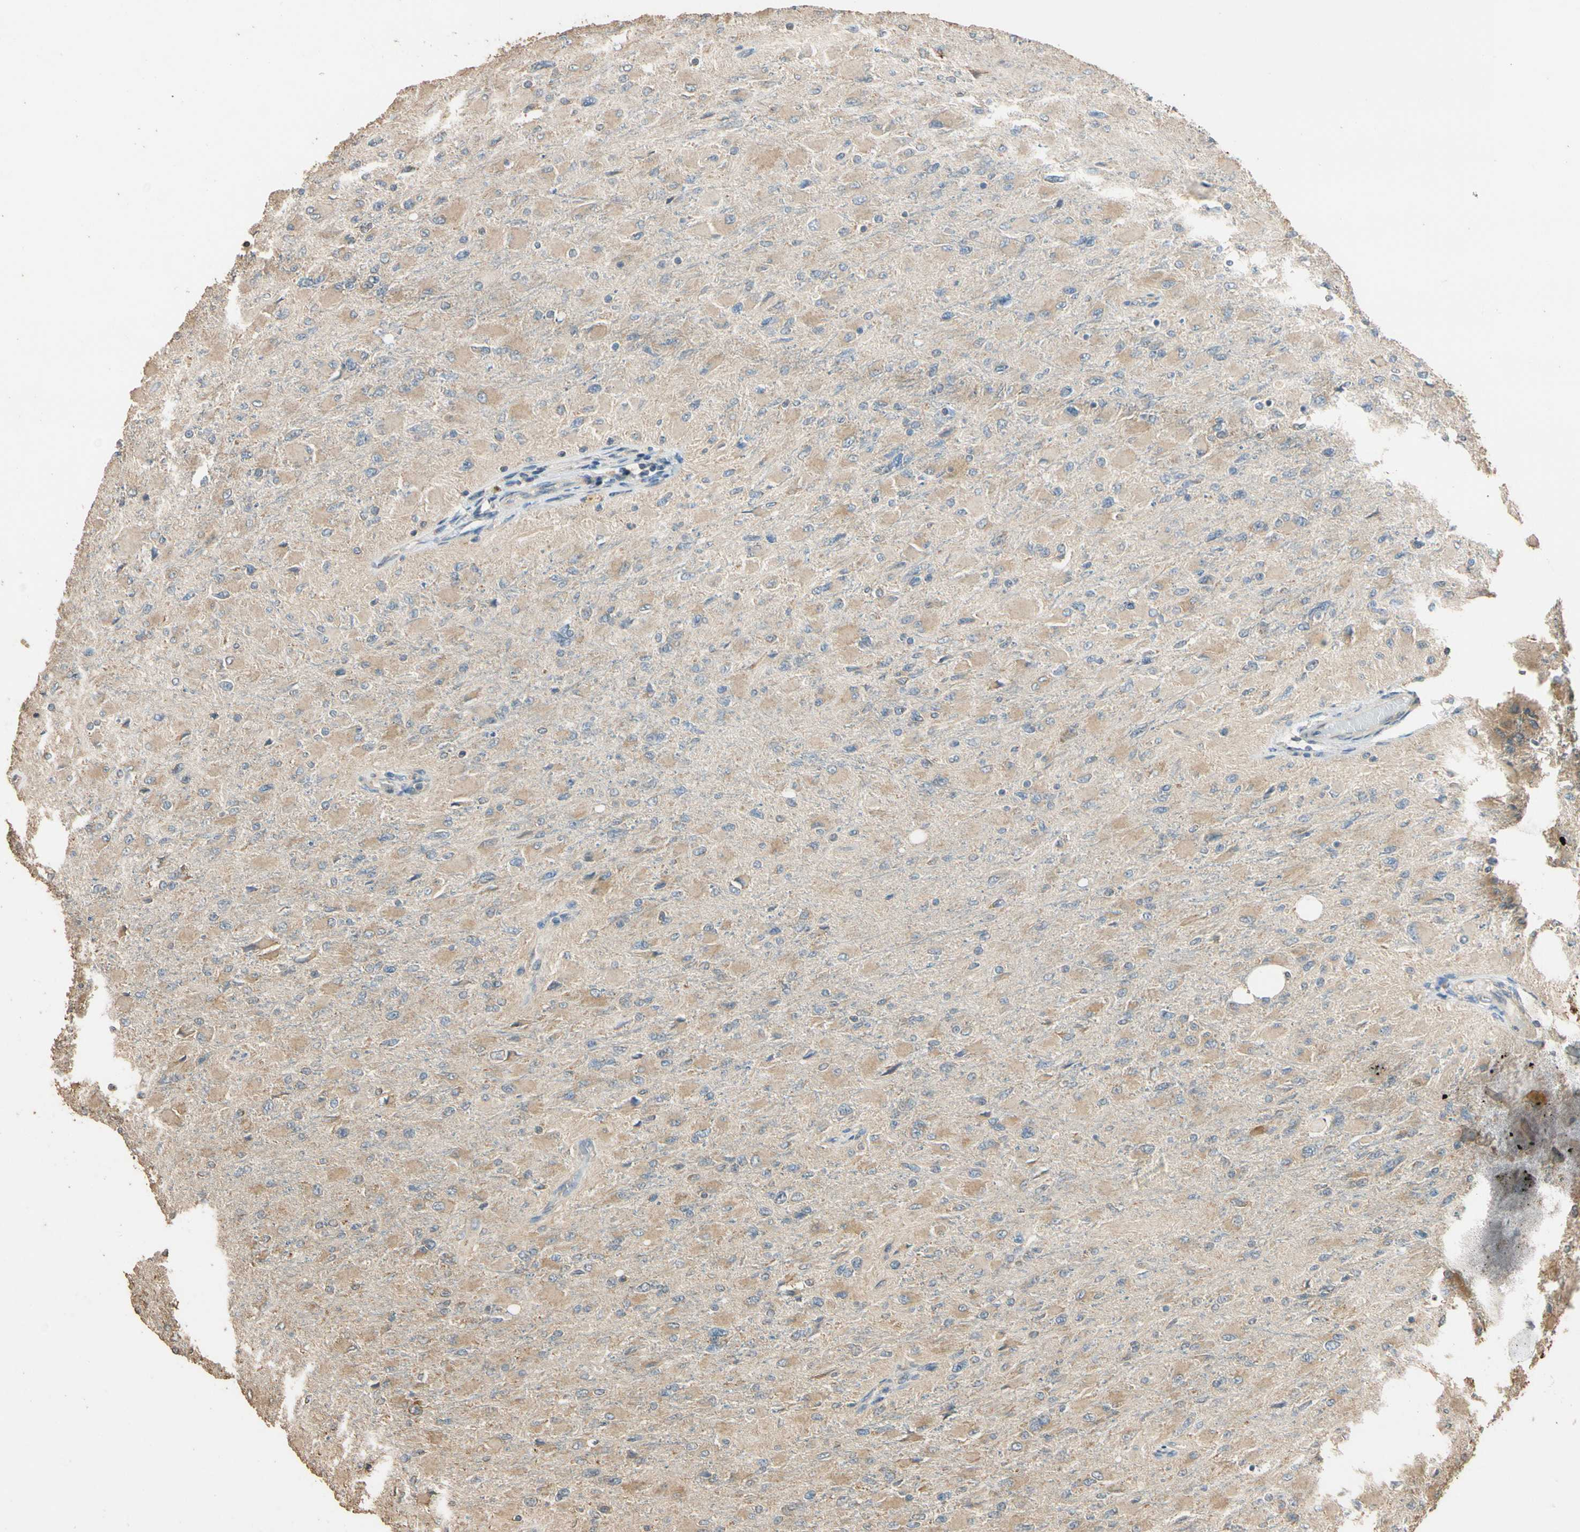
{"staining": {"intensity": "weak", "quantity": ">75%", "location": "cytoplasmic/membranous"}, "tissue": "glioma", "cell_type": "Tumor cells", "image_type": "cancer", "snomed": [{"axis": "morphology", "description": "Glioma, malignant, High grade"}, {"axis": "topography", "description": "Cerebral cortex"}], "caption": "Immunohistochemistry image of human glioma stained for a protein (brown), which reveals low levels of weak cytoplasmic/membranous positivity in approximately >75% of tumor cells.", "gene": "STX18", "patient": {"sex": "female", "age": 36}}